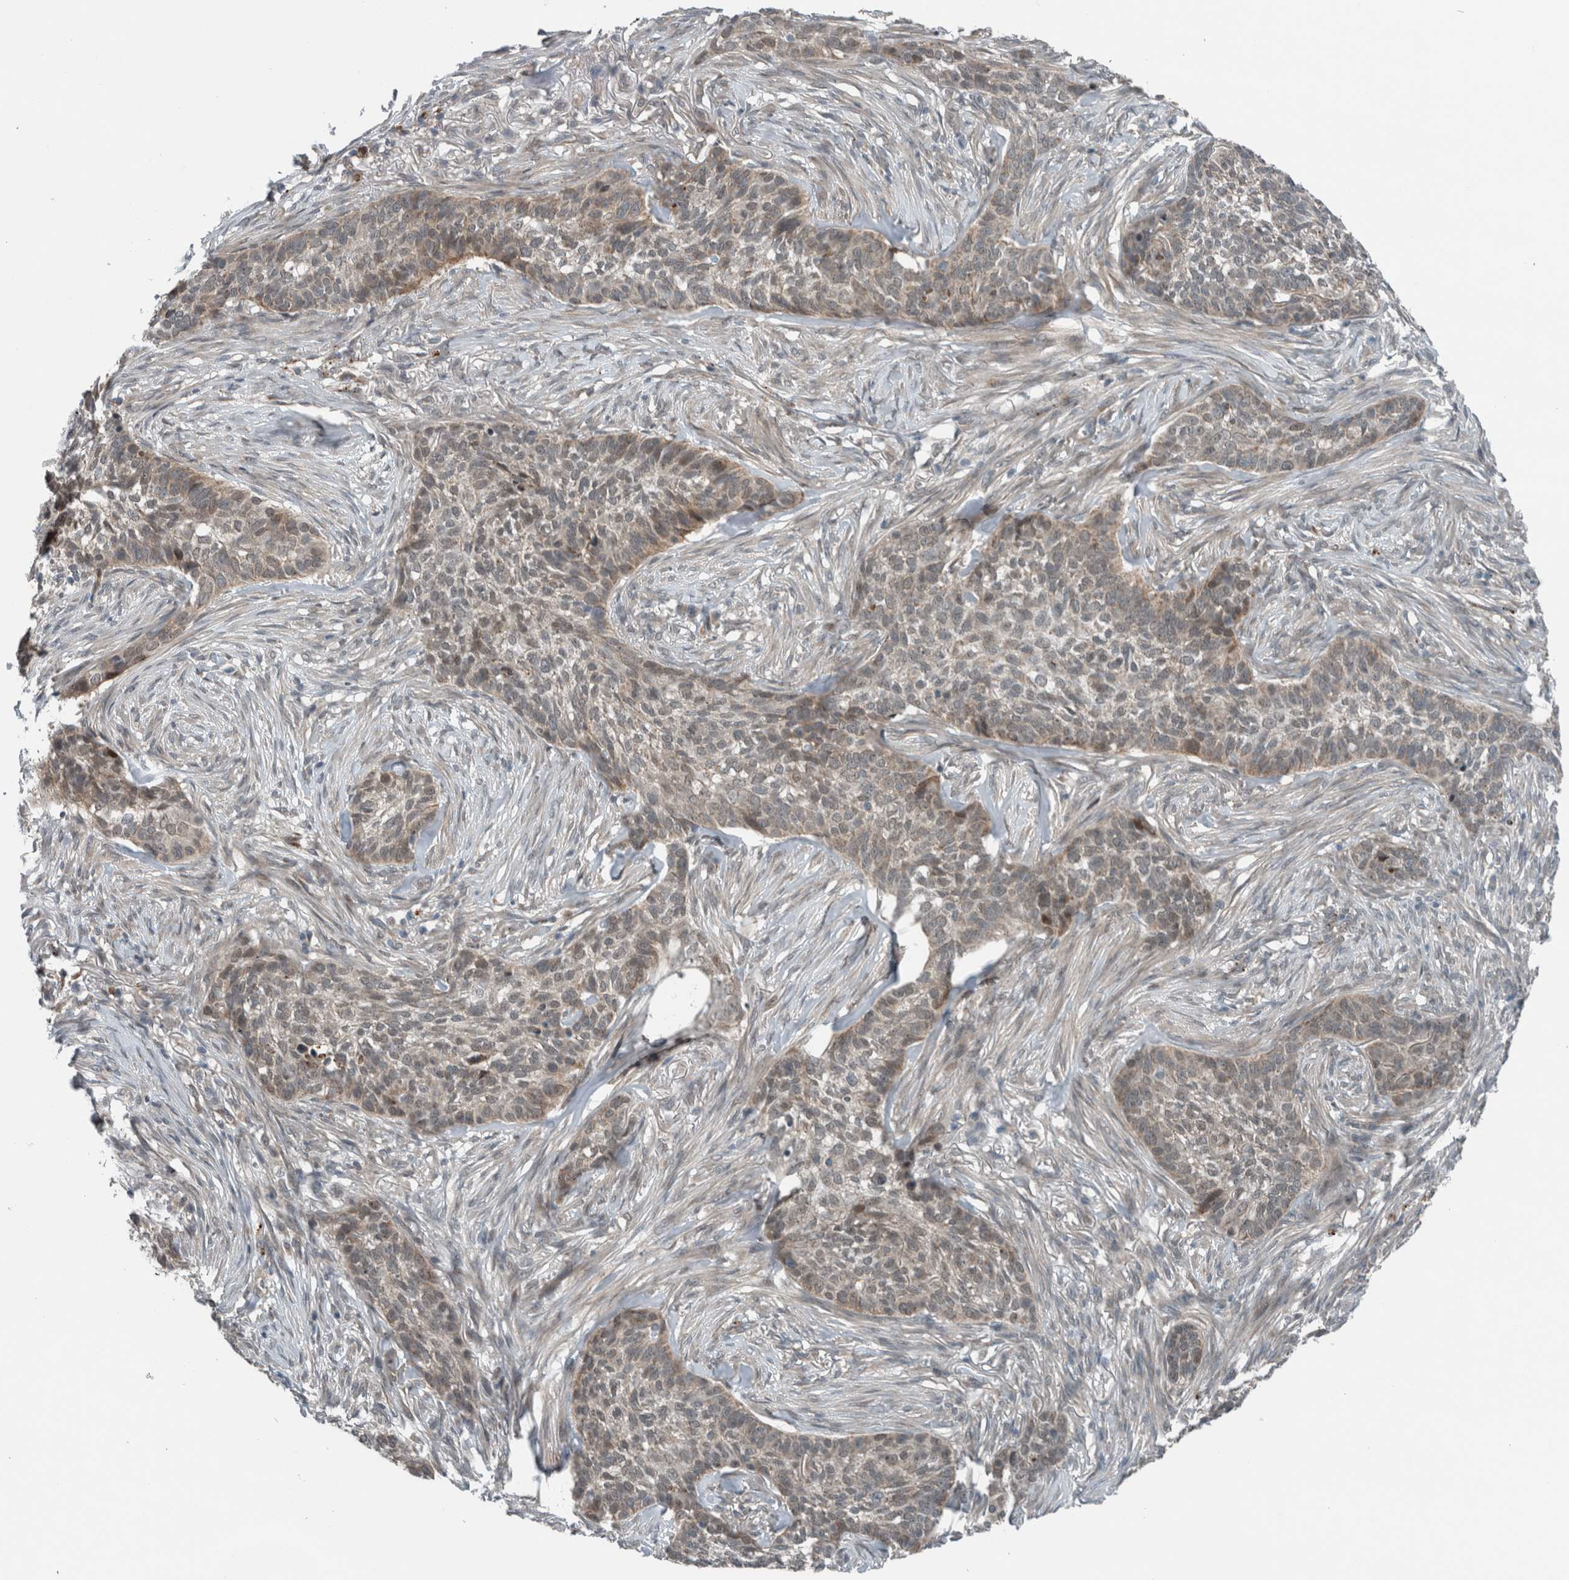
{"staining": {"intensity": "negative", "quantity": "none", "location": "none"}, "tissue": "skin cancer", "cell_type": "Tumor cells", "image_type": "cancer", "snomed": [{"axis": "morphology", "description": "Basal cell carcinoma"}, {"axis": "topography", "description": "Skin"}], "caption": "A high-resolution micrograph shows IHC staining of basal cell carcinoma (skin), which shows no significant staining in tumor cells.", "gene": "GBA2", "patient": {"sex": "male", "age": 85}}